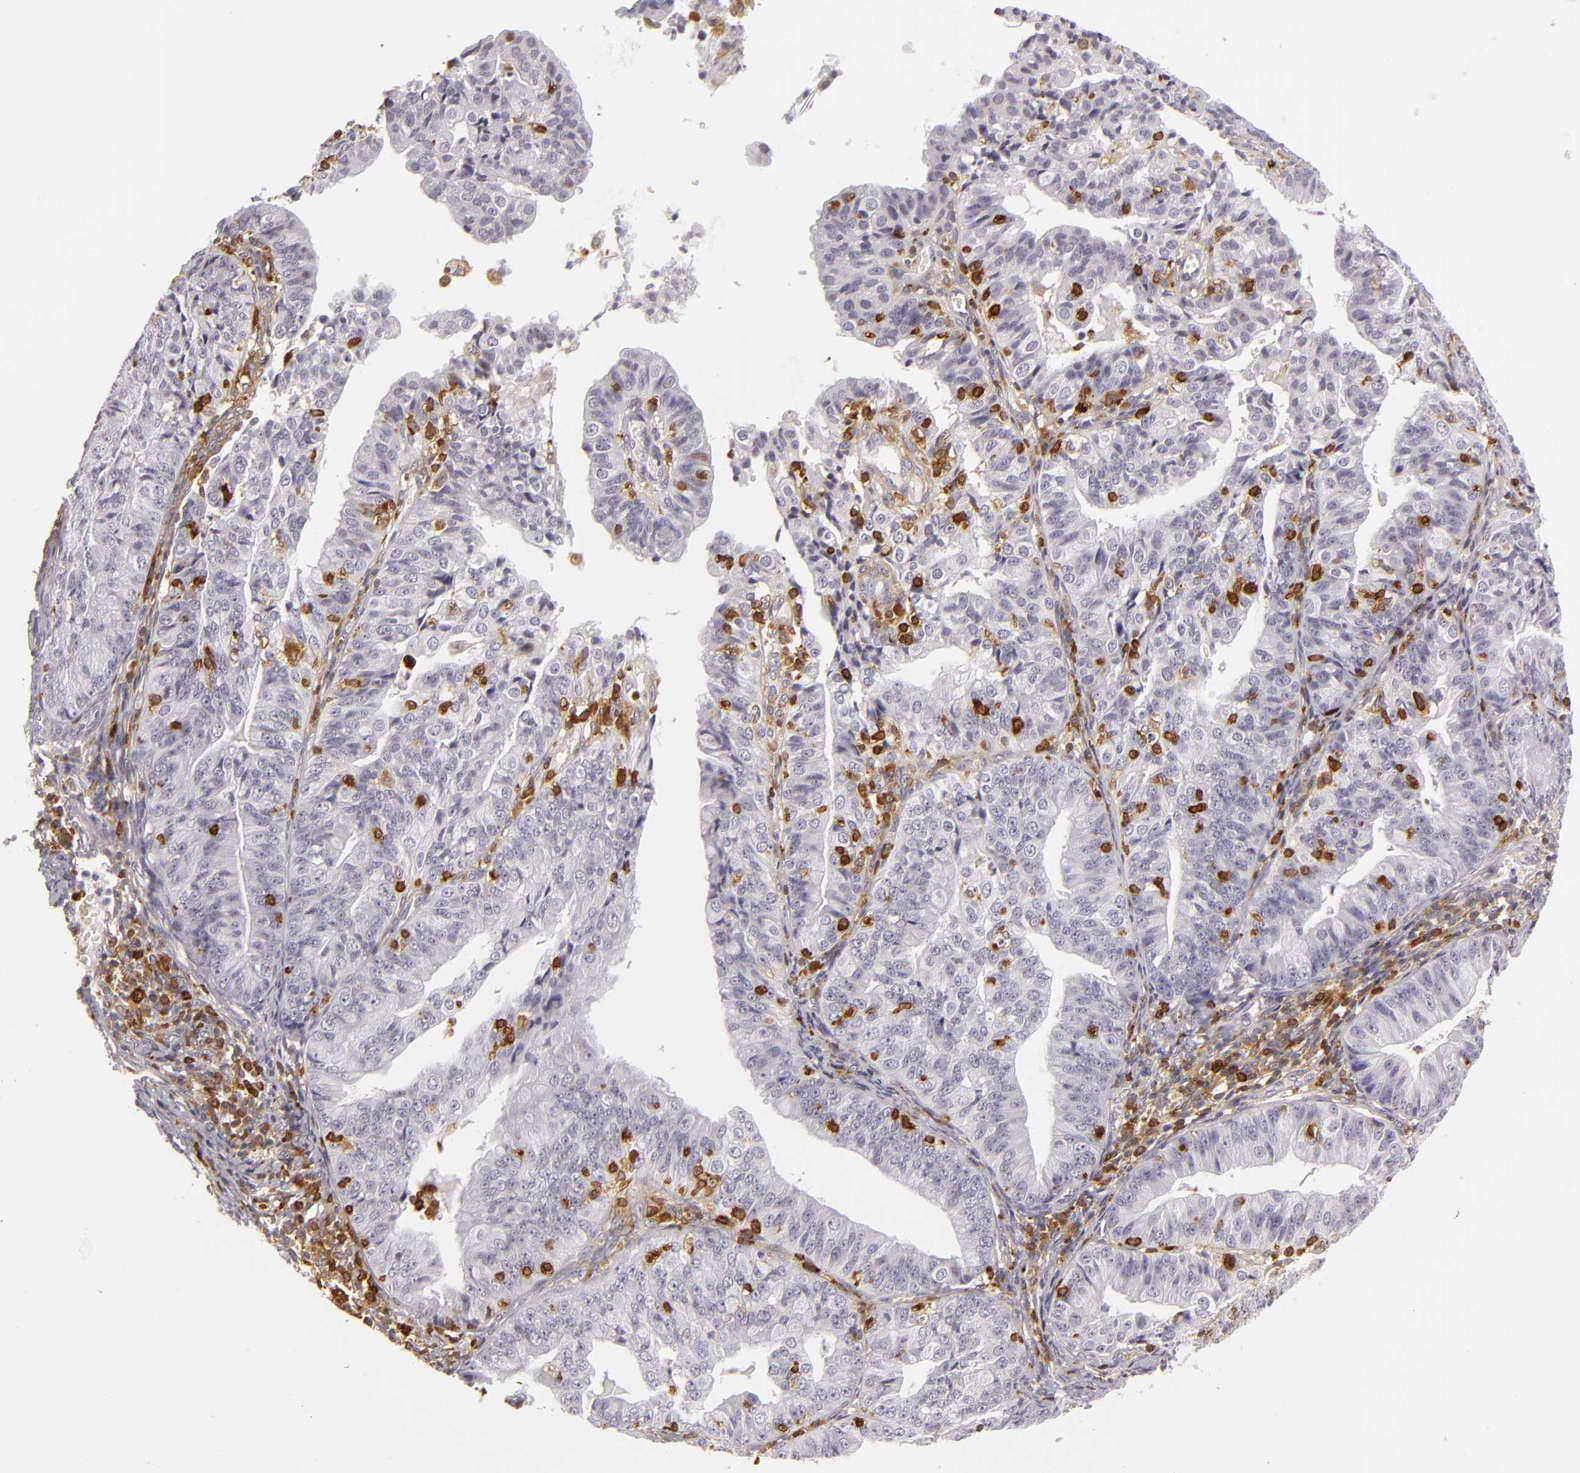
{"staining": {"intensity": "negative", "quantity": "none", "location": "none"}, "tissue": "endometrial cancer", "cell_type": "Tumor cells", "image_type": "cancer", "snomed": [{"axis": "morphology", "description": "Adenocarcinoma, NOS"}, {"axis": "topography", "description": "Endometrium"}], "caption": "Immunohistochemistry (IHC) micrograph of human endometrial cancer (adenocarcinoma) stained for a protein (brown), which demonstrates no staining in tumor cells. The staining is performed using DAB brown chromogen with nuclei counter-stained in using hematoxylin.", "gene": "APOBEC3G", "patient": {"sex": "female", "age": 56}}